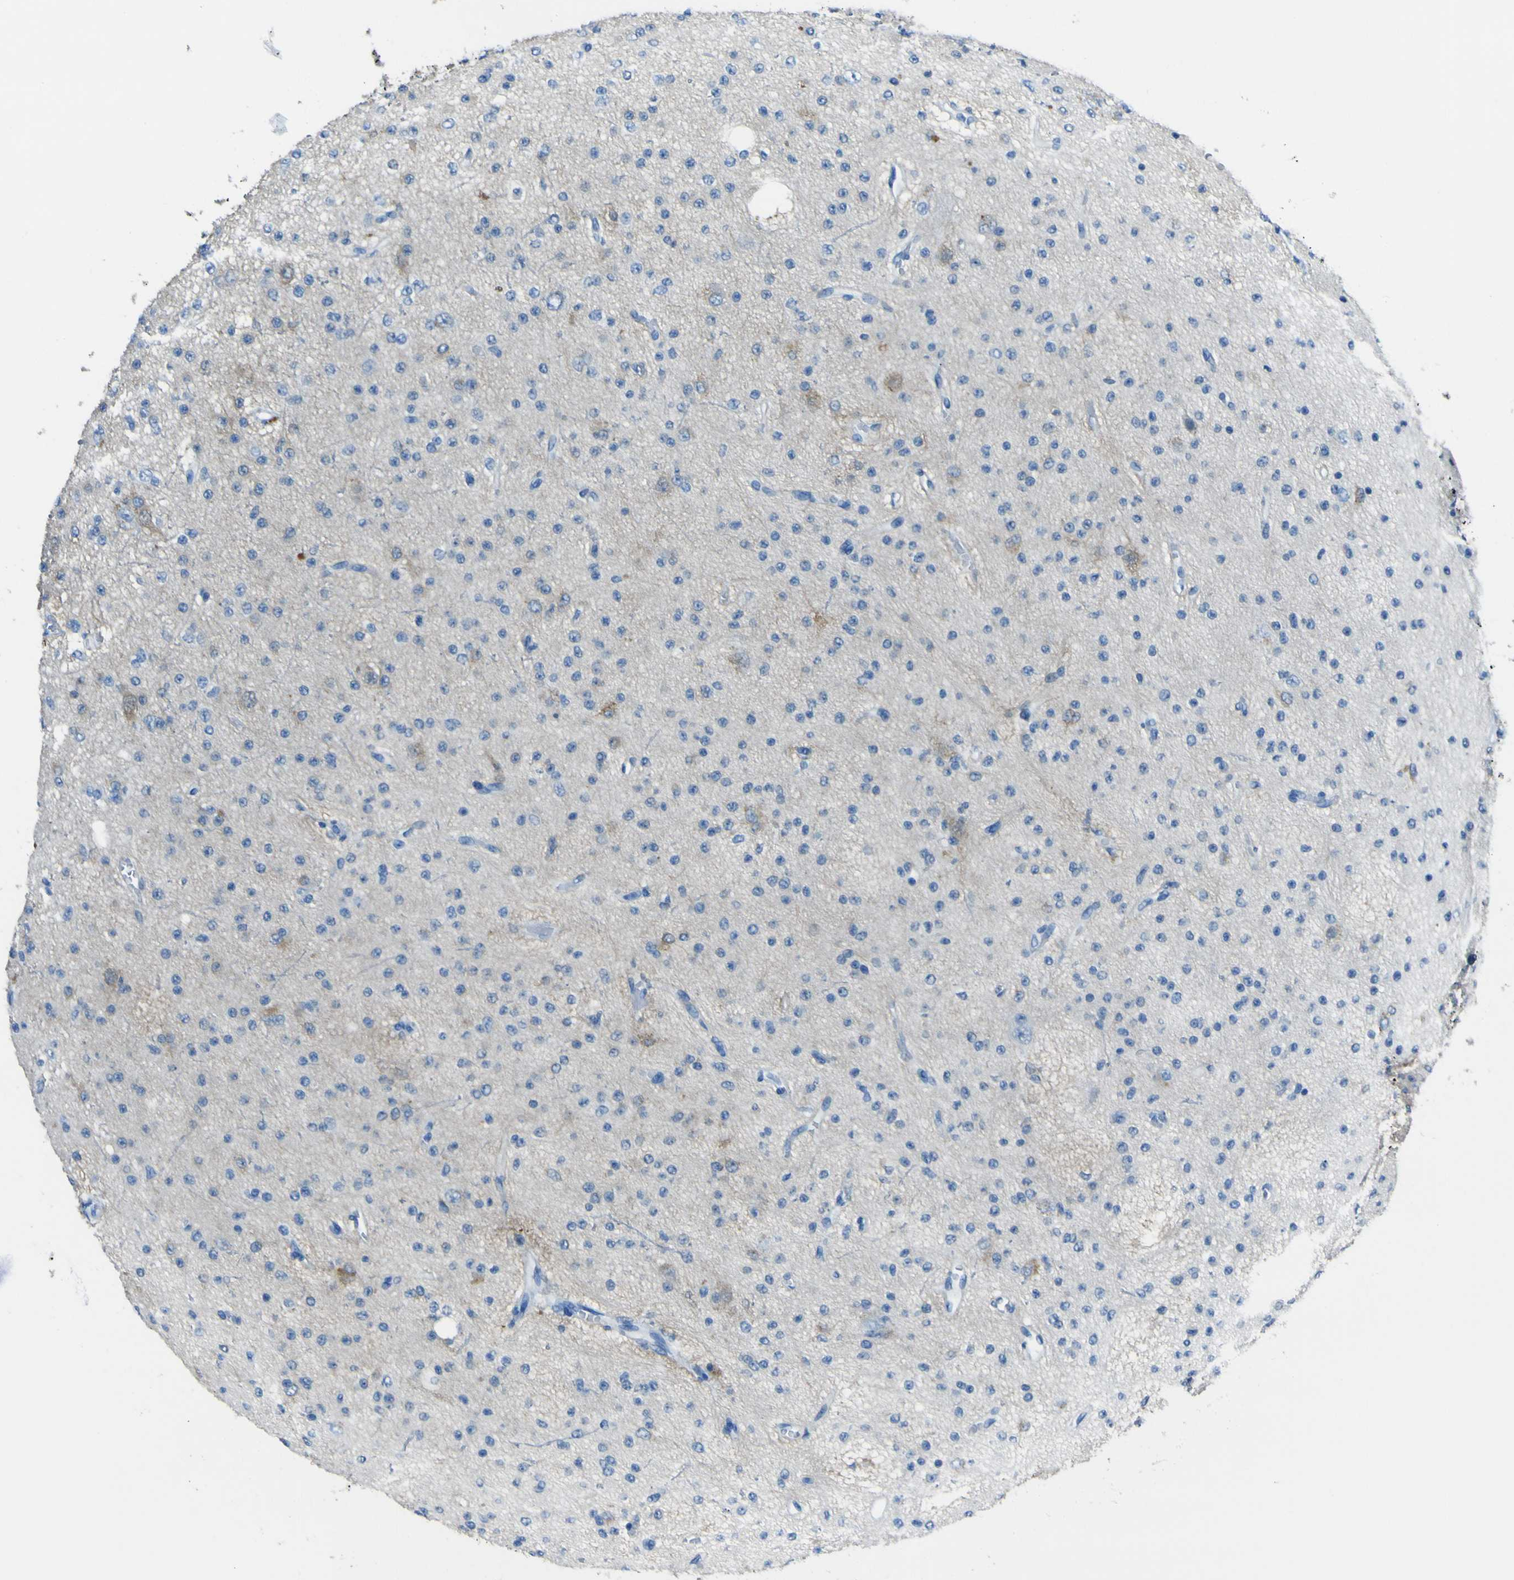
{"staining": {"intensity": "negative", "quantity": "none", "location": "none"}, "tissue": "glioma", "cell_type": "Tumor cells", "image_type": "cancer", "snomed": [{"axis": "morphology", "description": "Glioma, malignant, Low grade"}, {"axis": "topography", "description": "Brain"}], "caption": "Image shows no significant protein staining in tumor cells of glioma.", "gene": "PHKG1", "patient": {"sex": "male", "age": 38}}